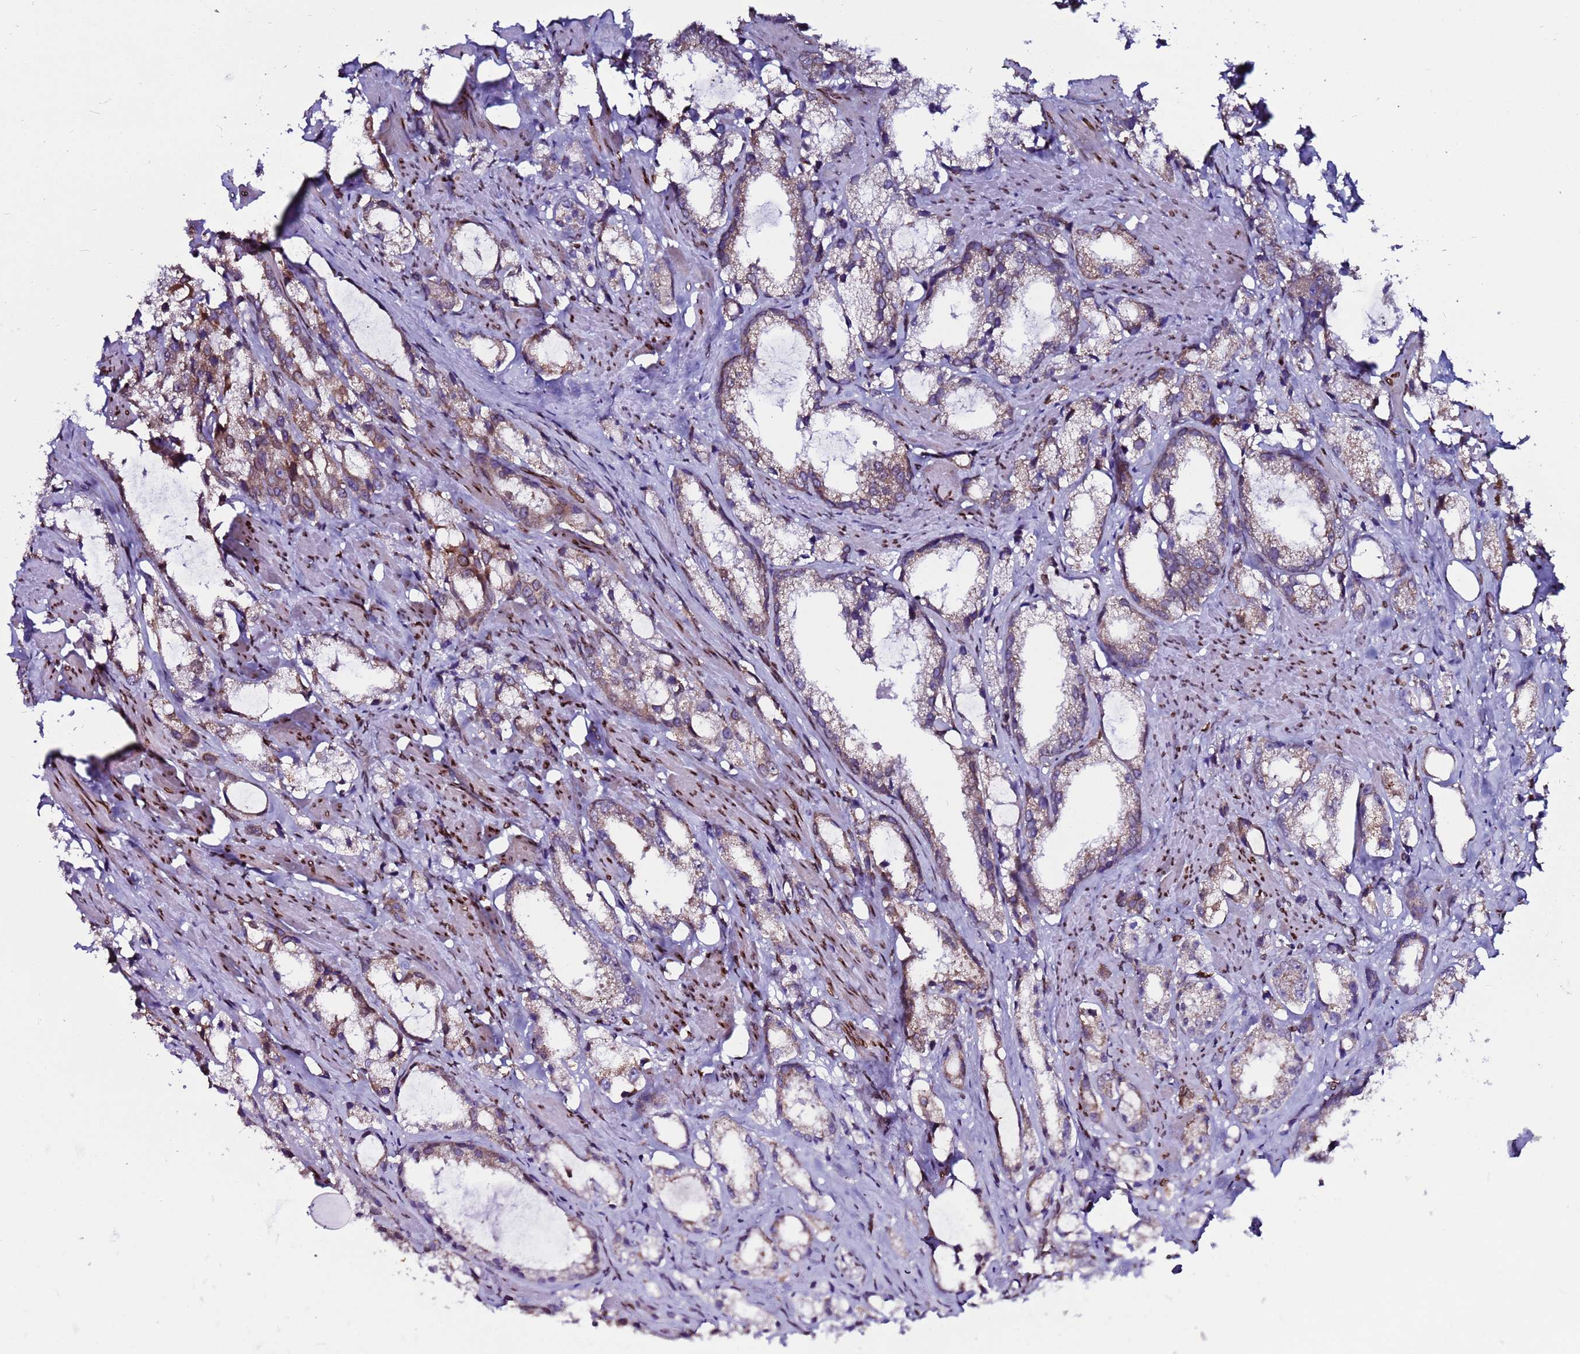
{"staining": {"intensity": "moderate", "quantity": "25%-75%", "location": "cytoplasmic/membranous"}, "tissue": "prostate cancer", "cell_type": "Tumor cells", "image_type": "cancer", "snomed": [{"axis": "morphology", "description": "Adenocarcinoma, High grade"}, {"axis": "topography", "description": "Prostate"}], "caption": "IHC of human prostate cancer (high-grade adenocarcinoma) displays medium levels of moderate cytoplasmic/membranous positivity in about 25%-75% of tumor cells.", "gene": "TOR1AIP1", "patient": {"sex": "male", "age": 66}}